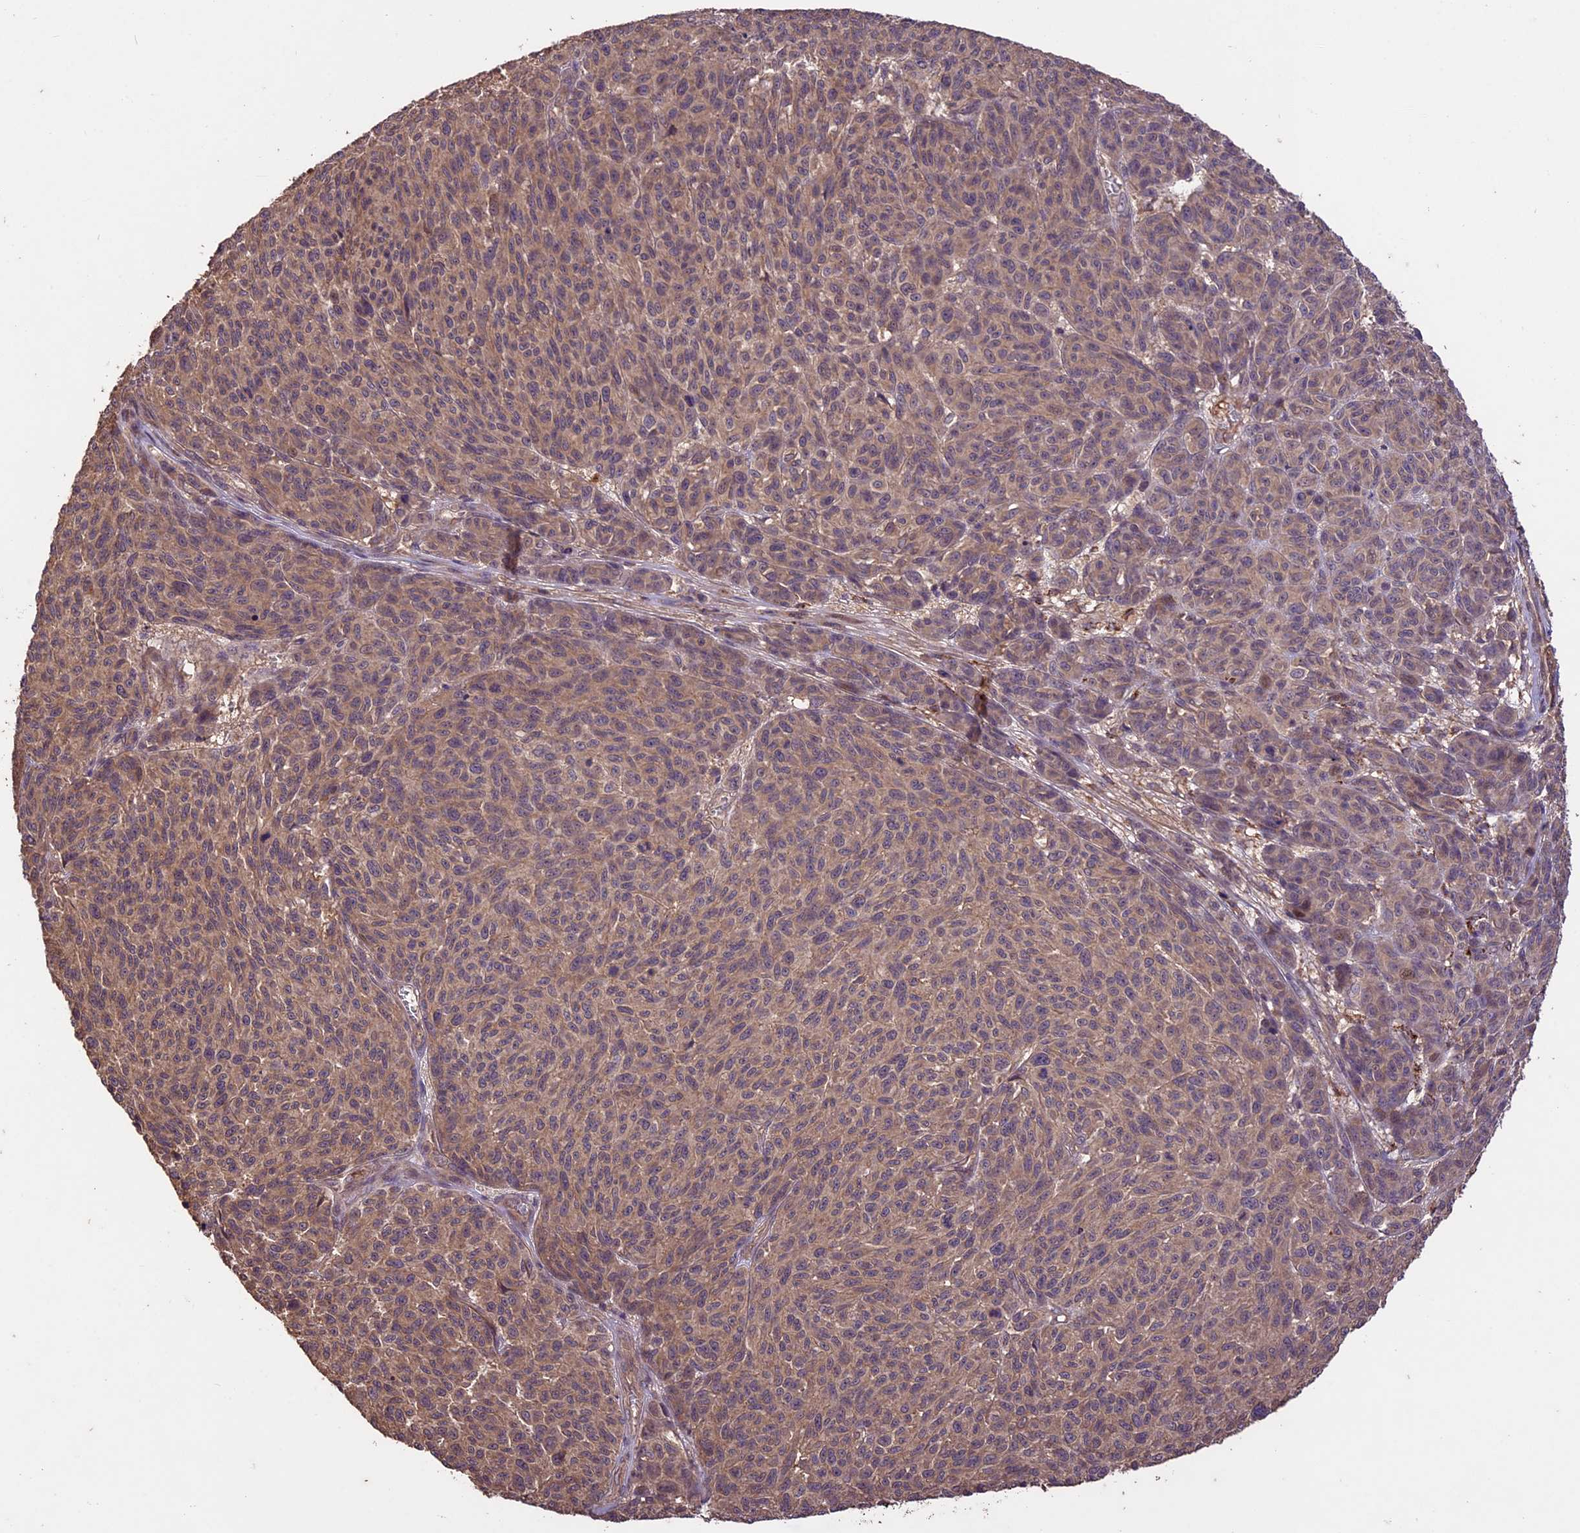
{"staining": {"intensity": "weak", "quantity": ">75%", "location": "cytoplasmic/membranous"}, "tissue": "melanoma", "cell_type": "Tumor cells", "image_type": "cancer", "snomed": [{"axis": "morphology", "description": "Malignant melanoma, NOS"}, {"axis": "topography", "description": "Skin"}], "caption": "Weak cytoplasmic/membranous positivity for a protein is present in about >75% of tumor cells of melanoma using IHC.", "gene": "CRLF1", "patient": {"sex": "male", "age": 49}}